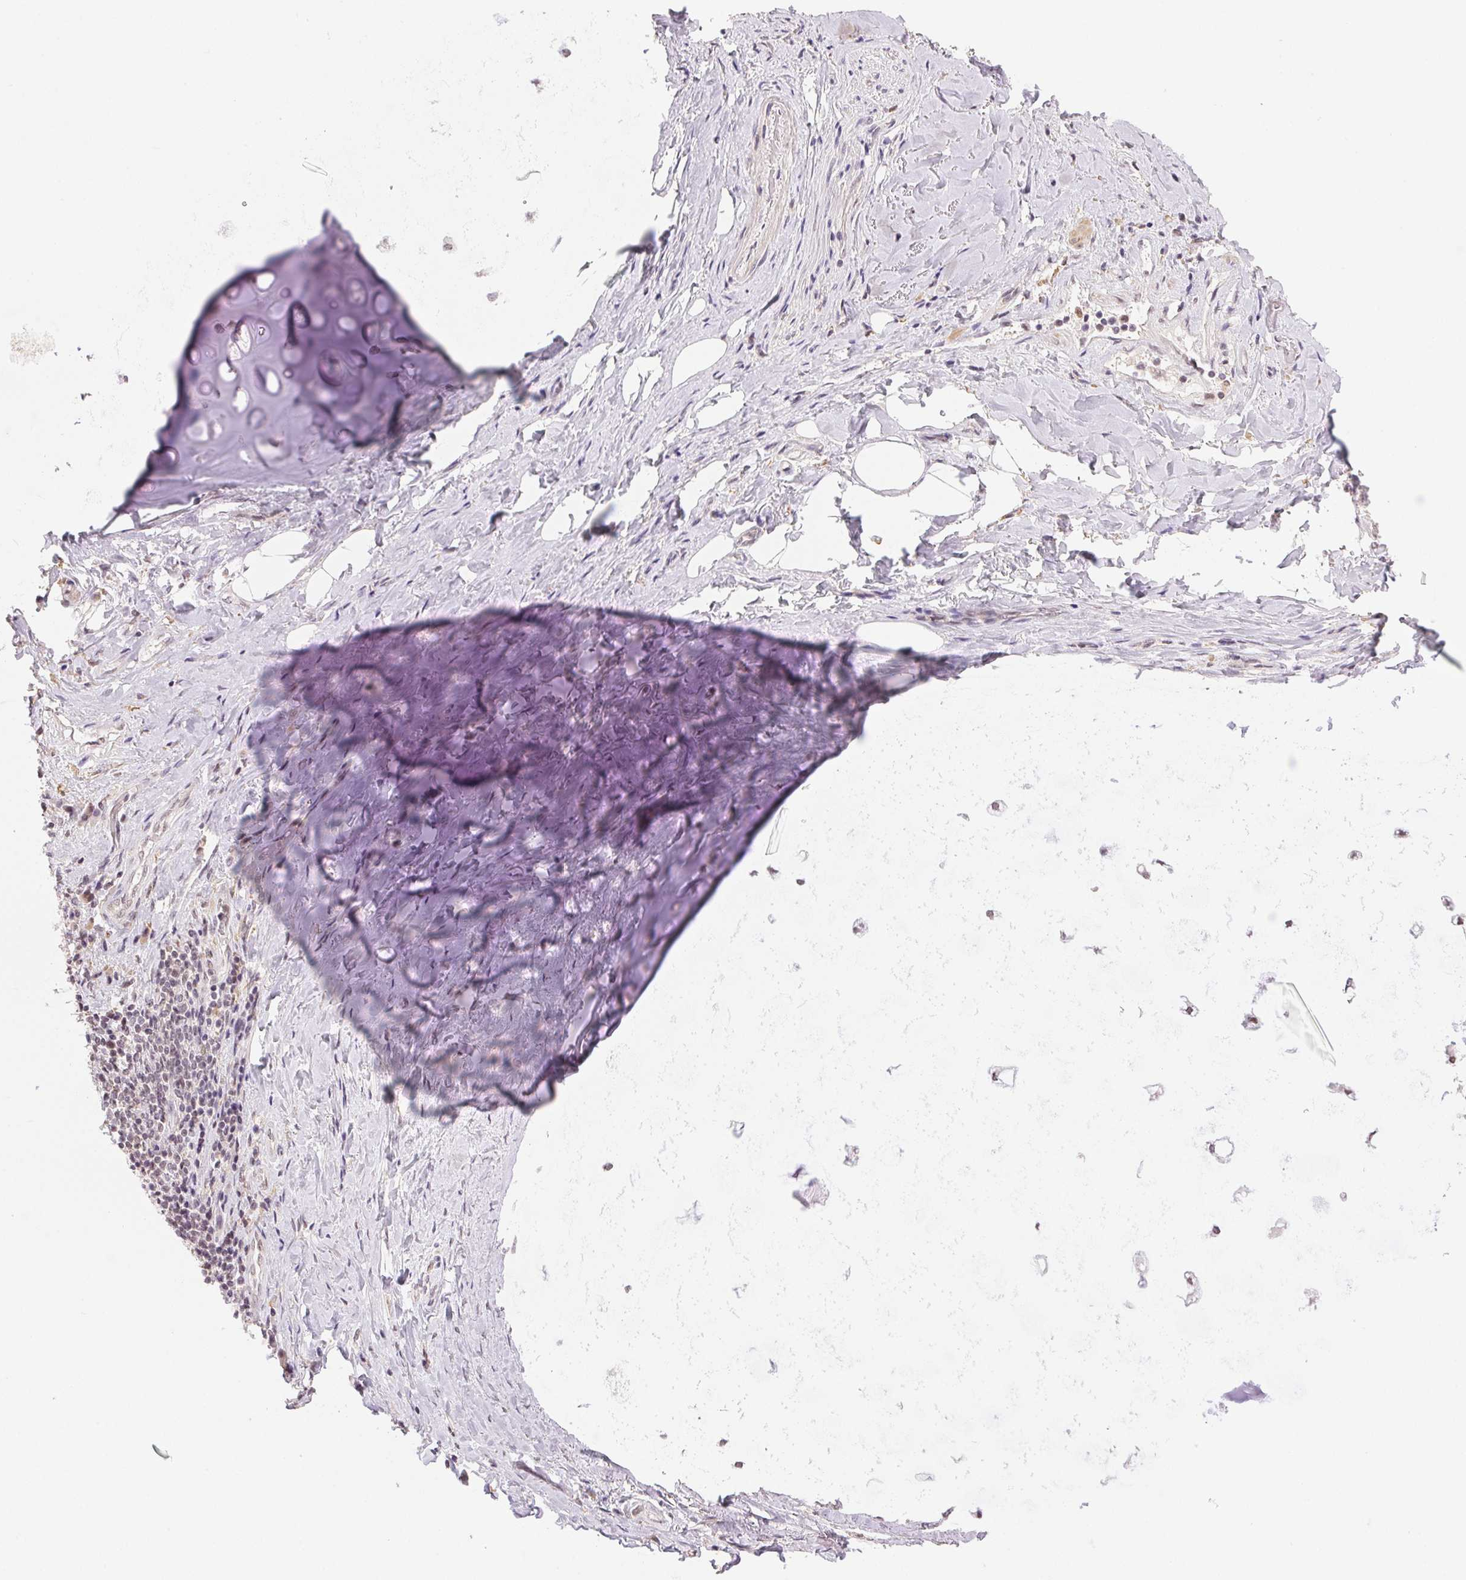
{"staining": {"intensity": "negative", "quantity": "none", "location": "none"}, "tissue": "adipose tissue", "cell_type": "Adipocytes", "image_type": "normal", "snomed": [{"axis": "morphology", "description": "Normal tissue, NOS"}, {"axis": "topography", "description": "Cartilage tissue"}, {"axis": "topography", "description": "Bronchus"}], "caption": "An immunohistochemistry (IHC) photomicrograph of unremarkable adipose tissue is shown. There is no staining in adipocytes of adipose tissue. The staining is performed using DAB (3,3'-diaminobenzidine) brown chromogen with nuclei counter-stained in using hematoxylin.", "gene": "PRPF18", "patient": {"sex": "male", "age": 64}}